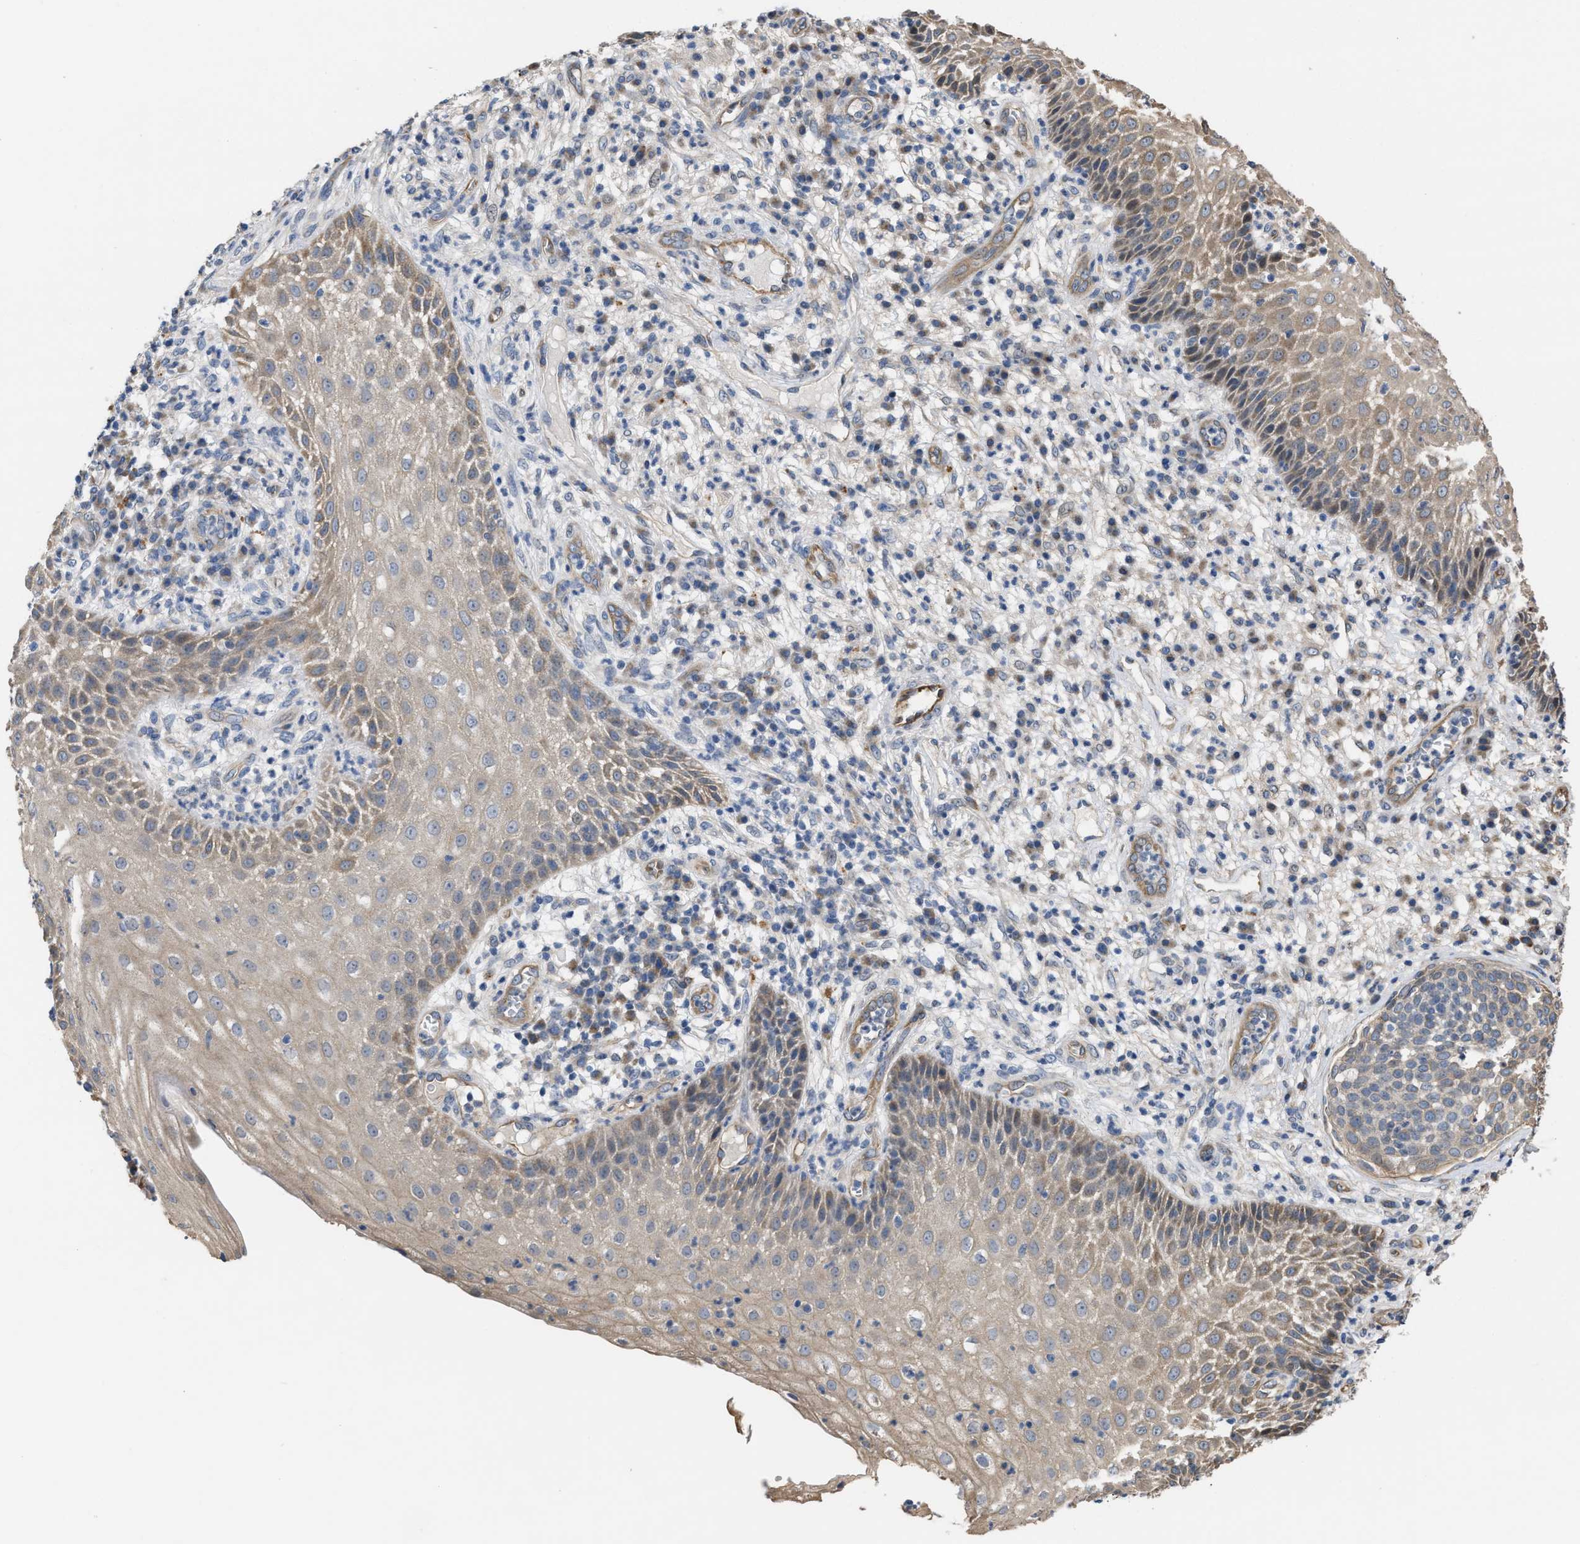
{"staining": {"intensity": "weak", "quantity": "<25%", "location": "cytoplasmic/membranous"}, "tissue": "cervical cancer", "cell_type": "Tumor cells", "image_type": "cancer", "snomed": [{"axis": "morphology", "description": "Squamous cell carcinoma, NOS"}, {"axis": "topography", "description": "Cervix"}], "caption": "An immunohistochemistry (IHC) photomicrograph of squamous cell carcinoma (cervical) is shown. There is no staining in tumor cells of squamous cell carcinoma (cervical). The staining is performed using DAB (3,3'-diaminobenzidine) brown chromogen with nuclei counter-stained in using hematoxylin.", "gene": "SLC4A11", "patient": {"sex": "female", "age": 34}}